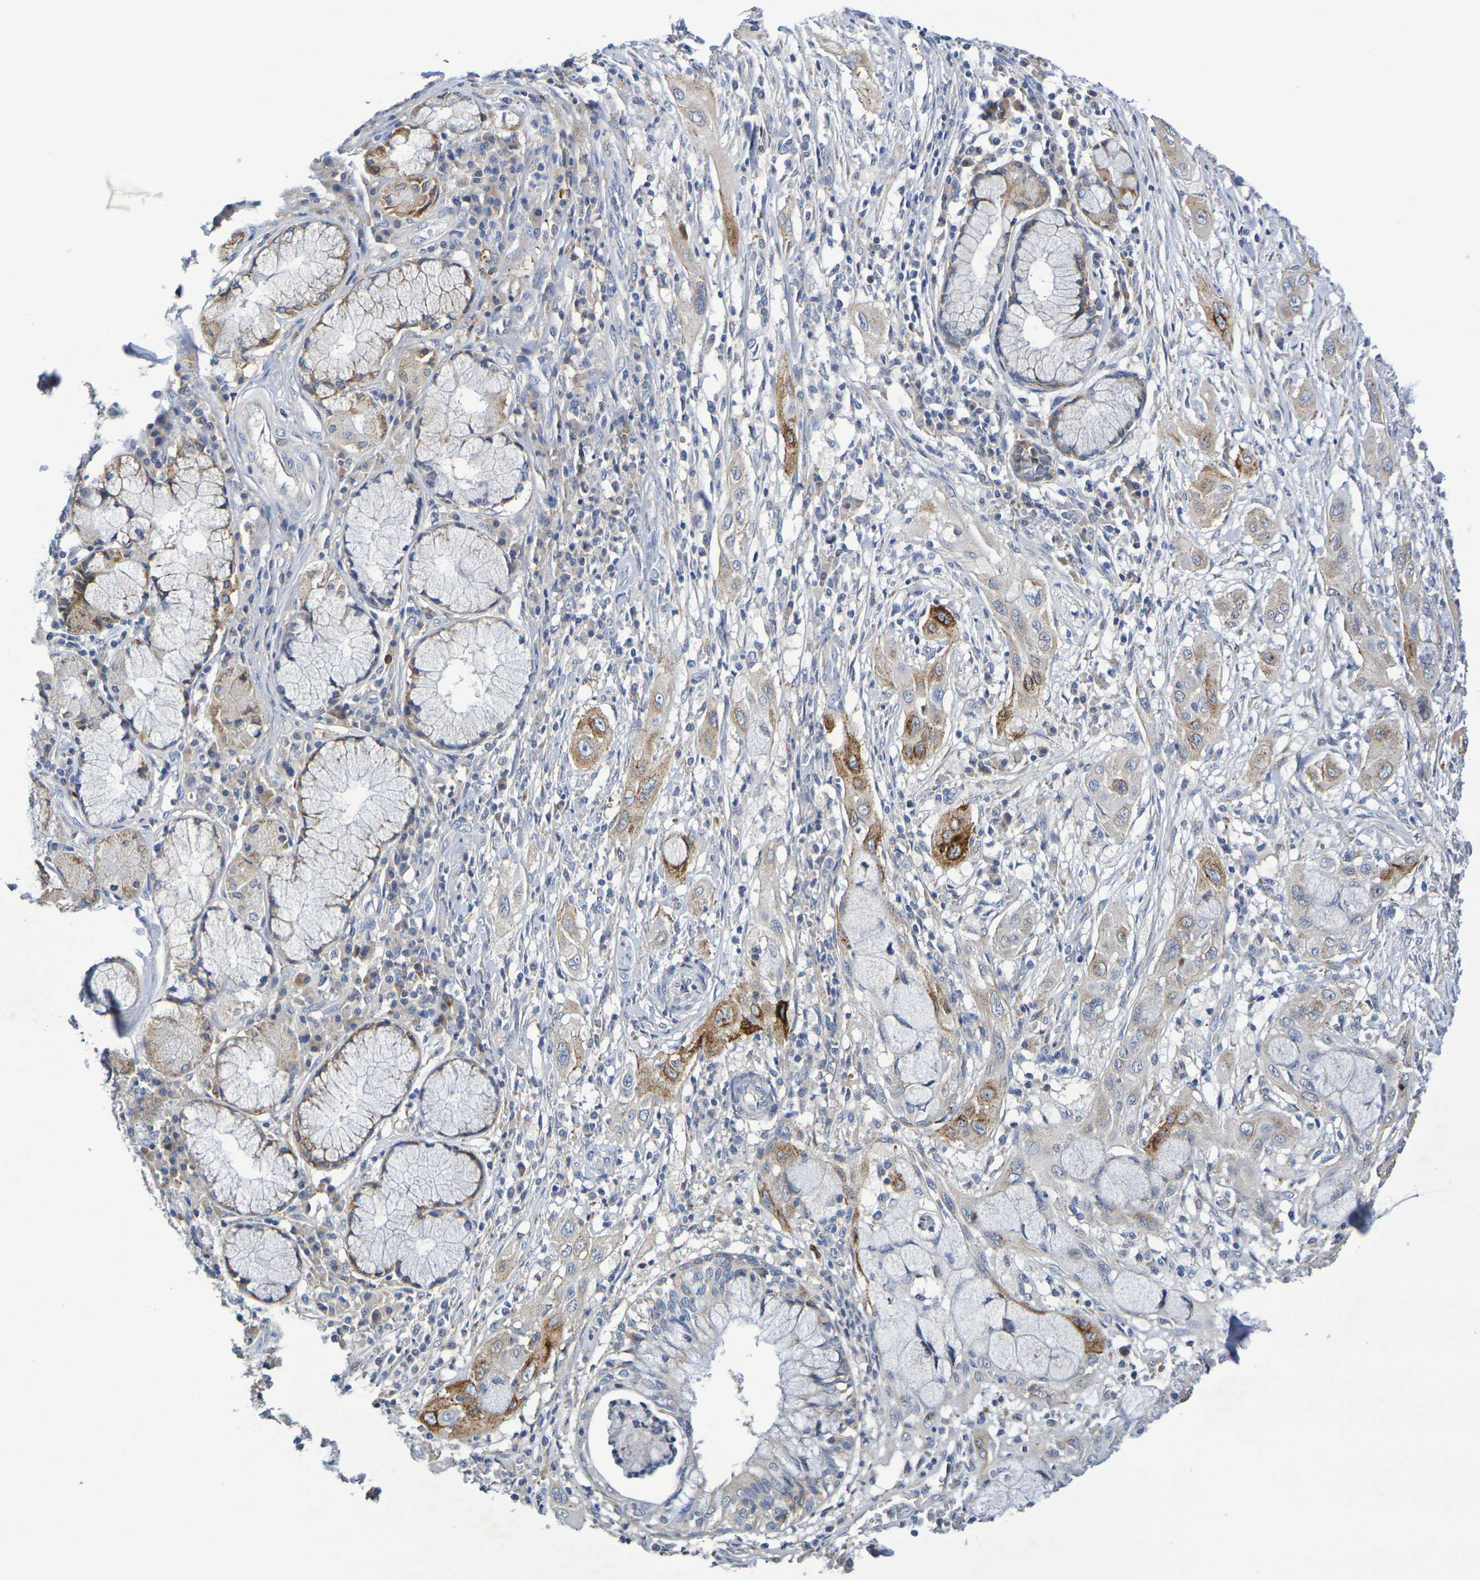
{"staining": {"intensity": "moderate", "quantity": "25%-75%", "location": "cytoplasmic/membranous"}, "tissue": "lung cancer", "cell_type": "Tumor cells", "image_type": "cancer", "snomed": [{"axis": "morphology", "description": "Squamous cell carcinoma, NOS"}, {"axis": "topography", "description": "Lung"}], "caption": "IHC histopathology image of lung cancer stained for a protein (brown), which exhibits medium levels of moderate cytoplasmic/membranous staining in about 25%-75% of tumor cells.", "gene": "SDC4", "patient": {"sex": "female", "age": 47}}